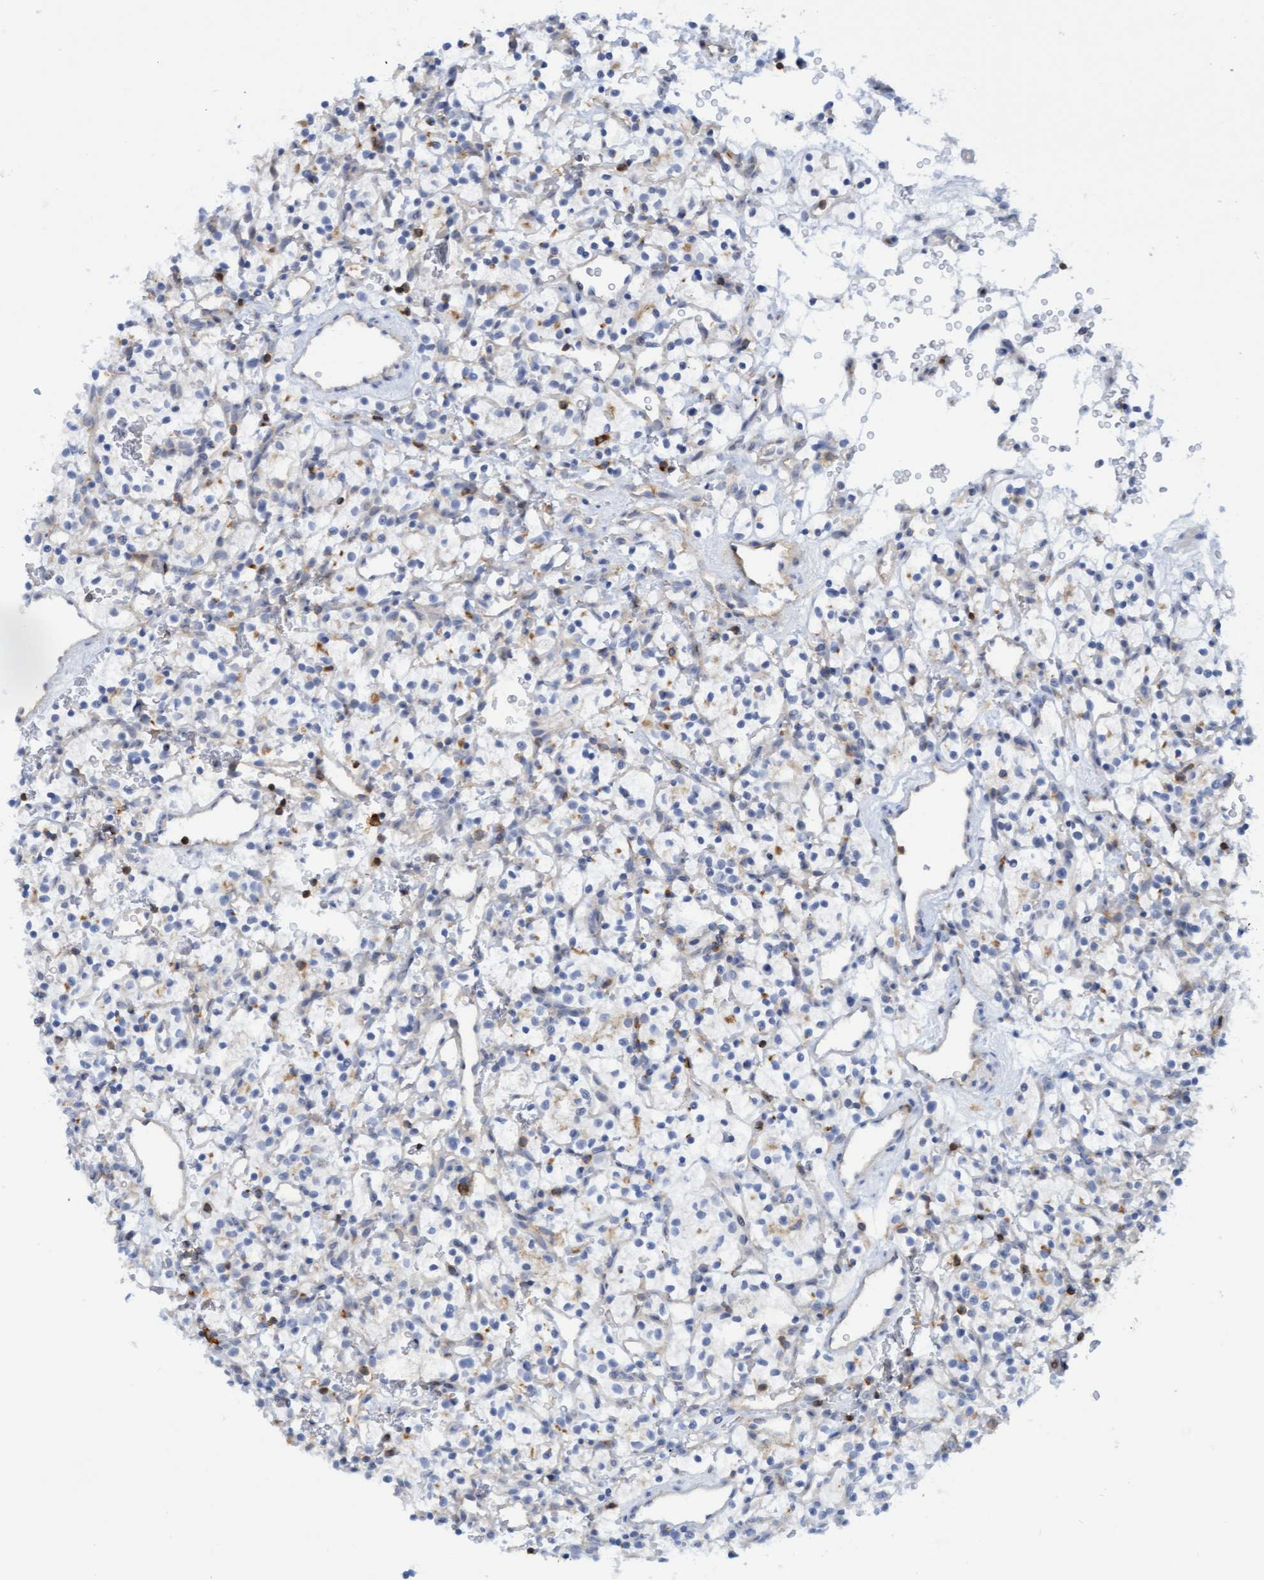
{"staining": {"intensity": "negative", "quantity": "none", "location": "none"}, "tissue": "renal cancer", "cell_type": "Tumor cells", "image_type": "cancer", "snomed": [{"axis": "morphology", "description": "Adenocarcinoma, NOS"}, {"axis": "topography", "description": "Kidney"}], "caption": "This is an immunohistochemistry image of adenocarcinoma (renal). There is no expression in tumor cells.", "gene": "FNBP1", "patient": {"sex": "female", "age": 57}}